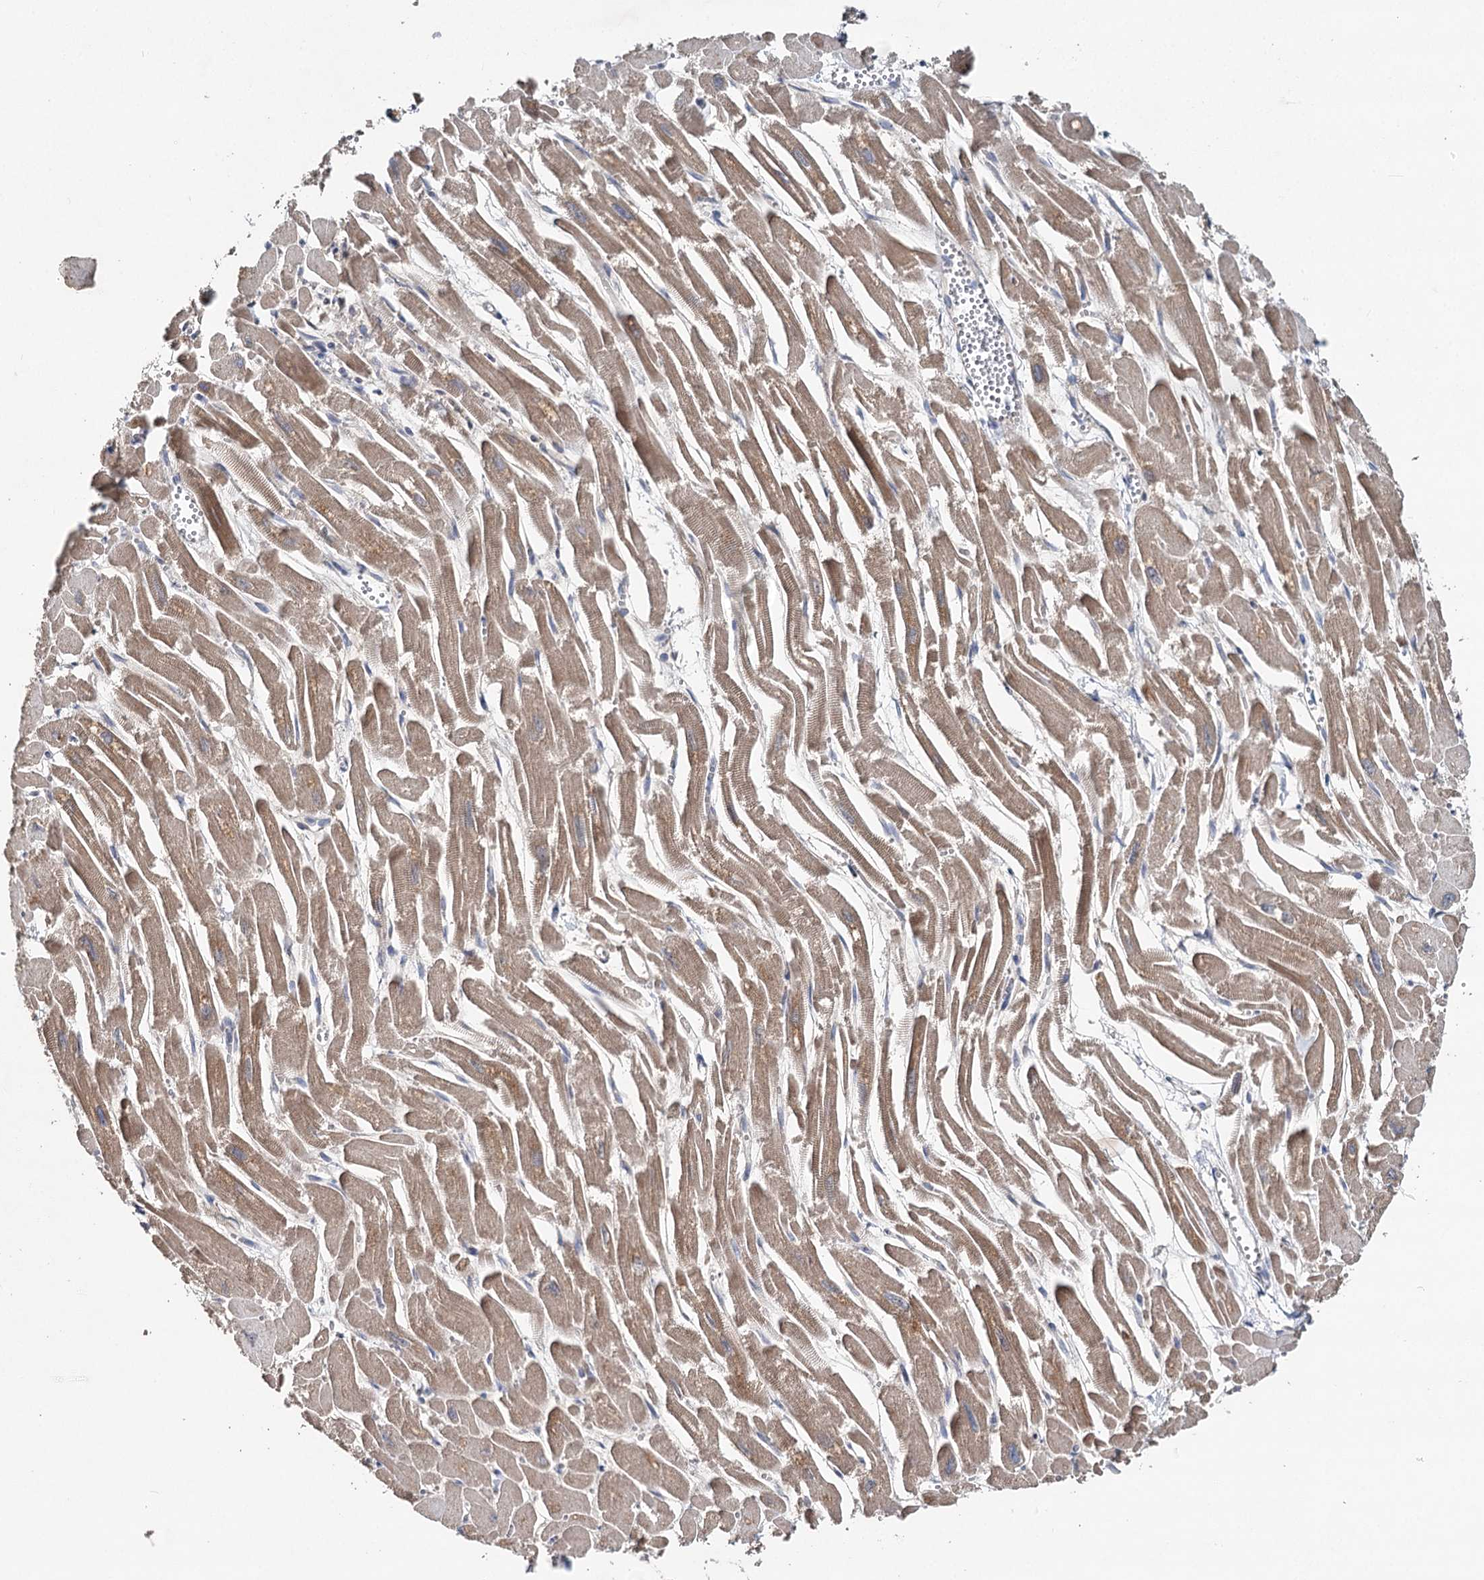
{"staining": {"intensity": "moderate", "quantity": ">75%", "location": "cytoplasmic/membranous"}, "tissue": "heart muscle", "cell_type": "Cardiomyocytes", "image_type": "normal", "snomed": [{"axis": "morphology", "description": "Normal tissue, NOS"}, {"axis": "topography", "description": "Heart"}], "caption": "Heart muscle stained with a brown dye exhibits moderate cytoplasmic/membranous positive staining in approximately >75% of cardiomyocytes.", "gene": "NOPCHAP1", "patient": {"sex": "male", "age": 54}}